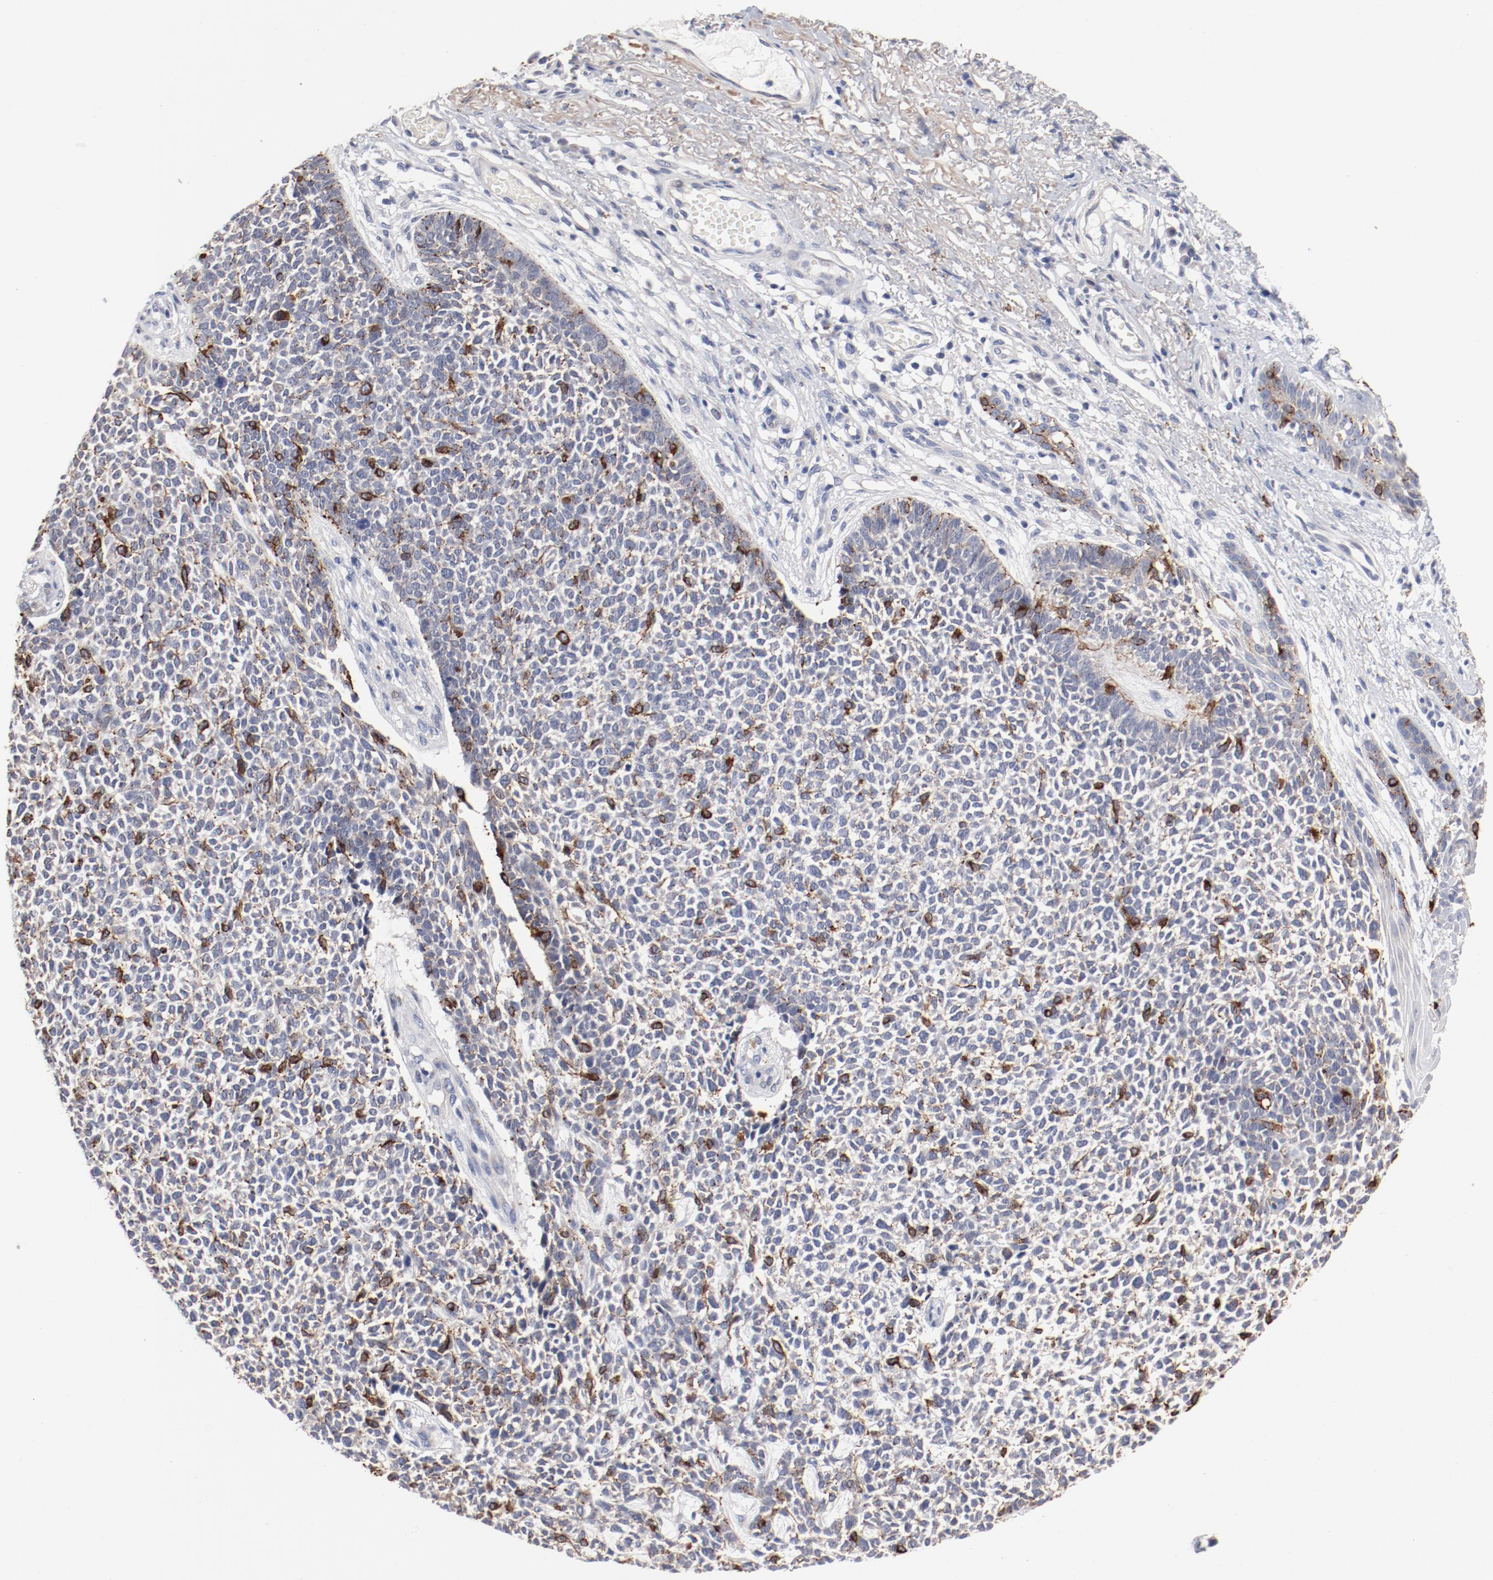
{"staining": {"intensity": "strong", "quantity": "25%-75%", "location": "cytoplasmic/membranous"}, "tissue": "skin cancer", "cell_type": "Tumor cells", "image_type": "cancer", "snomed": [{"axis": "morphology", "description": "Basal cell carcinoma"}, {"axis": "topography", "description": "Skin"}], "caption": "Human basal cell carcinoma (skin) stained with a protein marker shows strong staining in tumor cells.", "gene": "GPR143", "patient": {"sex": "female", "age": 84}}